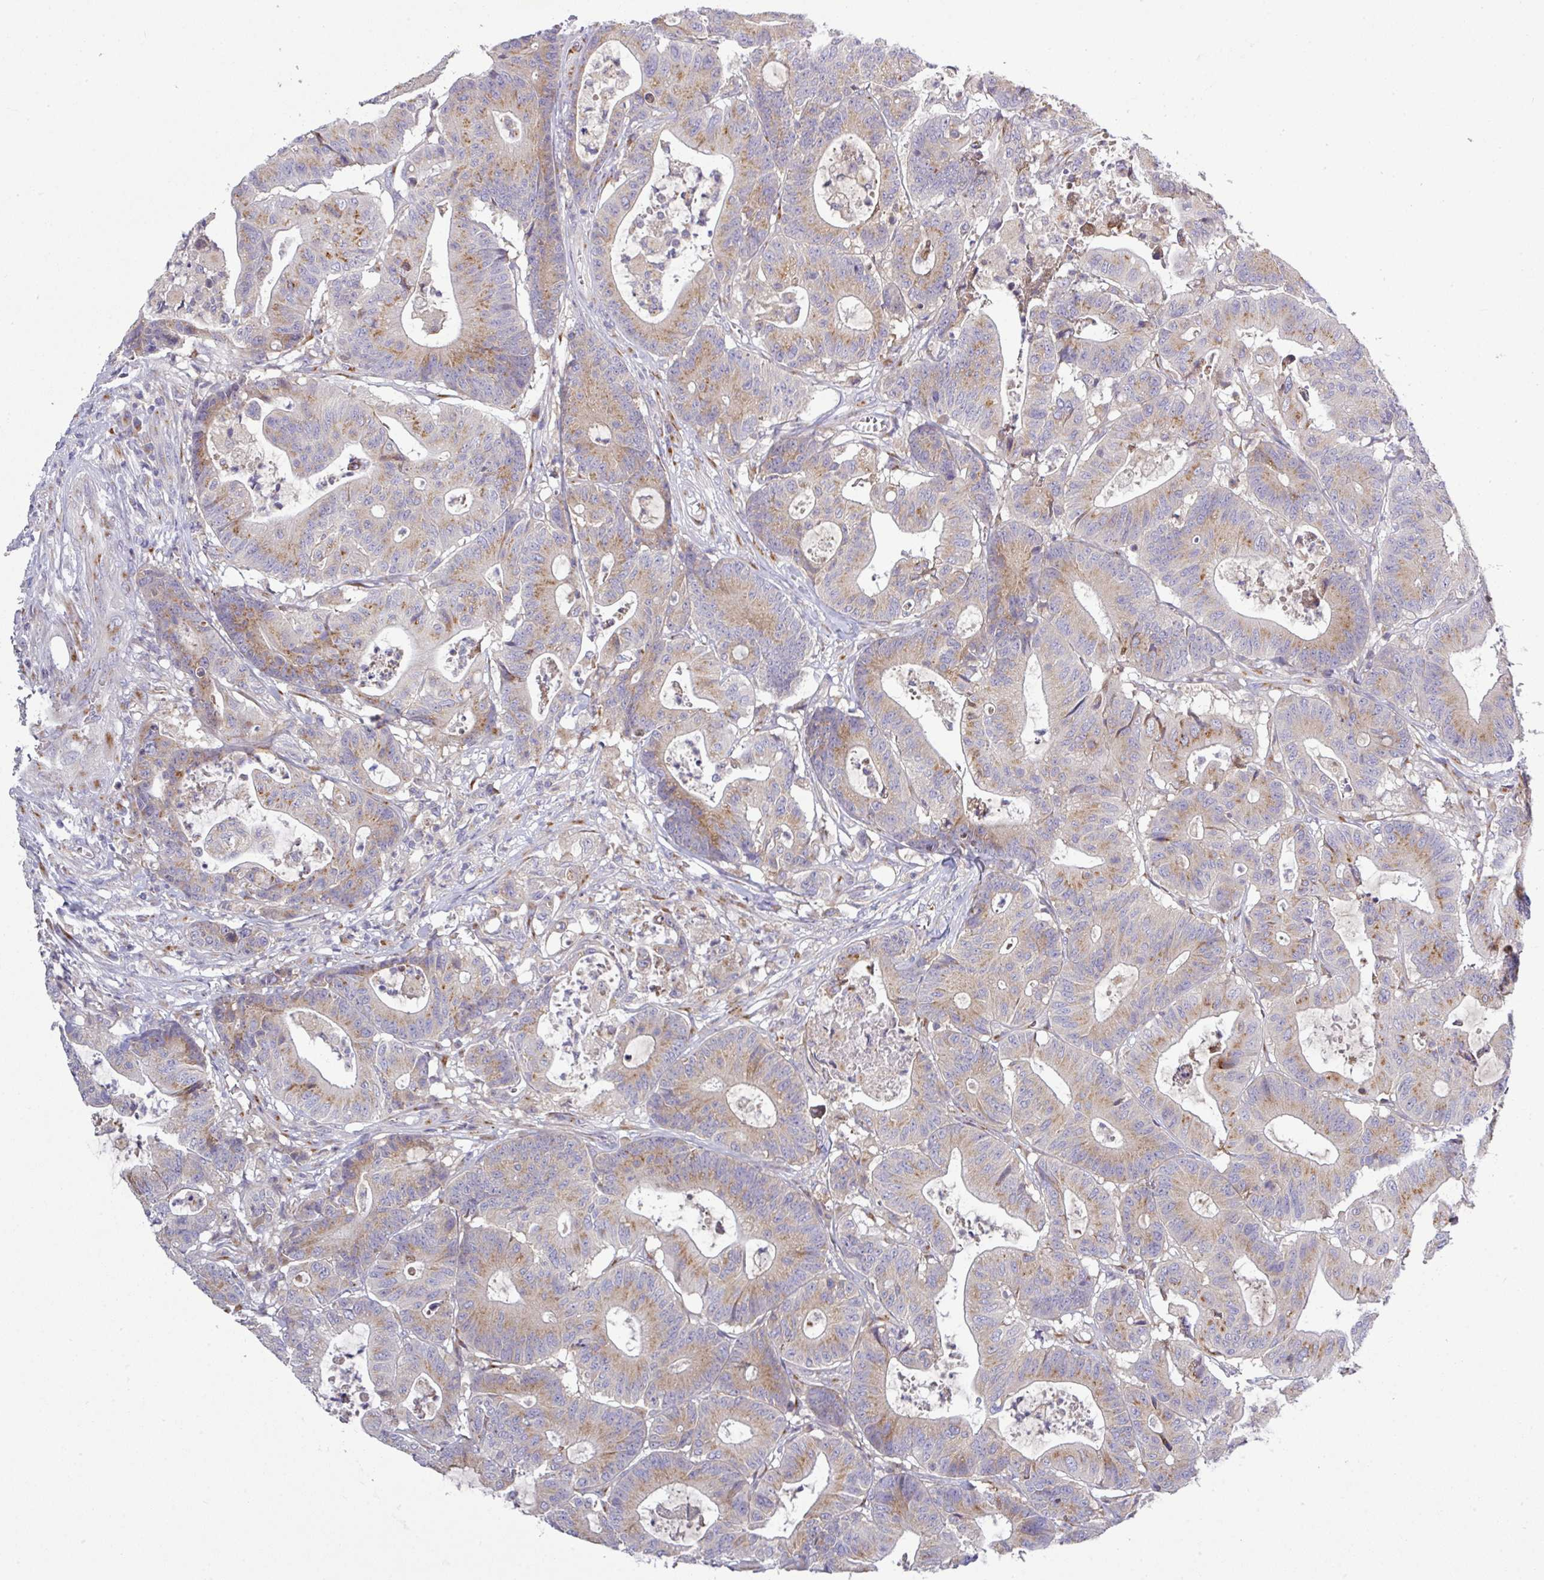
{"staining": {"intensity": "moderate", "quantity": "25%-75%", "location": "cytoplasmic/membranous"}, "tissue": "colorectal cancer", "cell_type": "Tumor cells", "image_type": "cancer", "snomed": [{"axis": "morphology", "description": "Adenocarcinoma, NOS"}, {"axis": "topography", "description": "Colon"}], "caption": "The immunohistochemical stain shows moderate cytoplasmic/membranous staining in tumor cells of colorectal cancer (adenocarcinoma) tissue. Nuclei are stained in blue.", "gene": "VTI1A", "patient": {"sex": "female", "age": 84}}